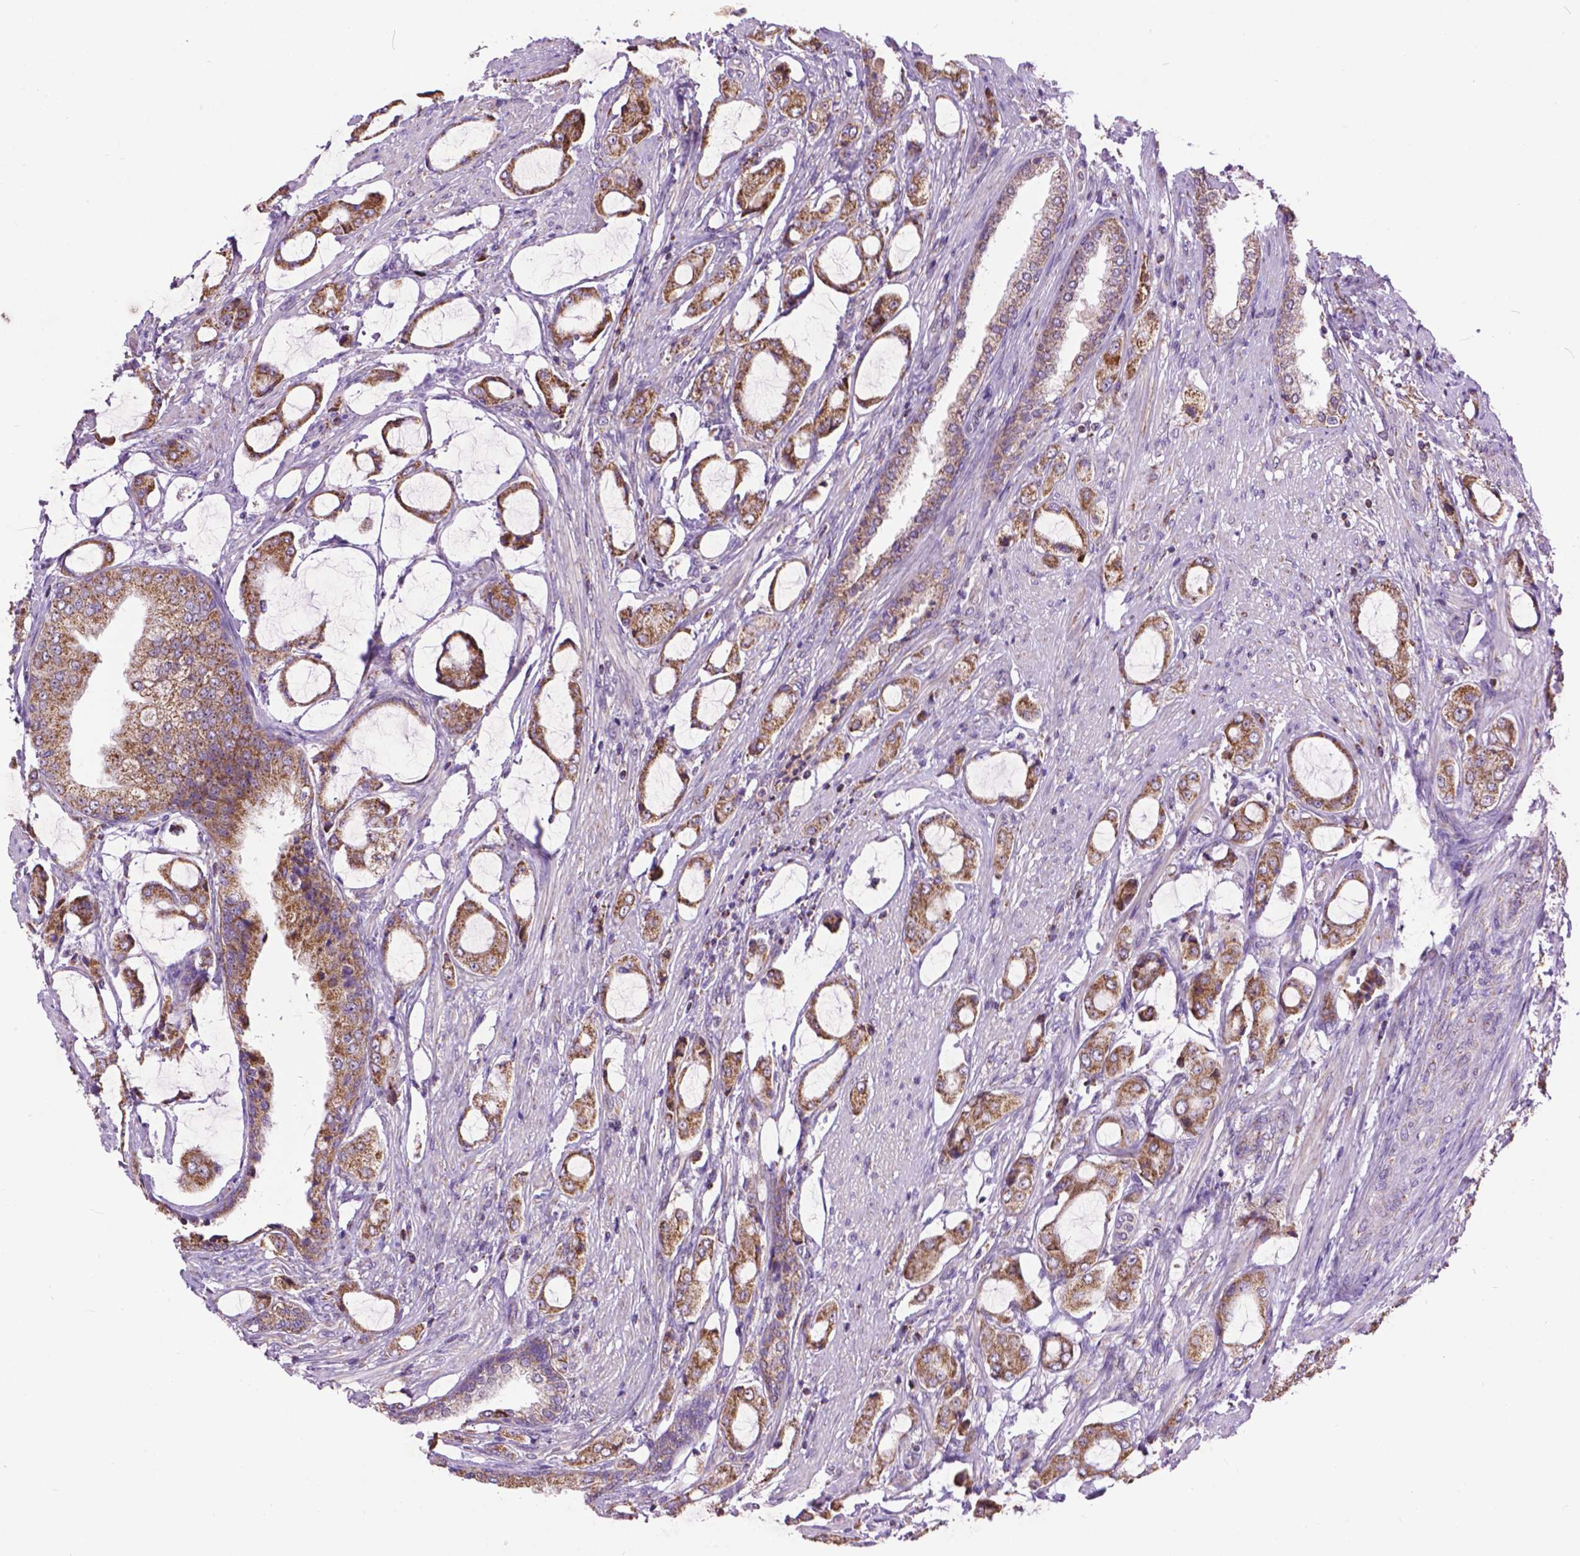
{"staining": {"intensity": "moderate", "quantity": ">75%", "location": "cytoplasmic/membranous"}, "tissue": "prostate cancer", "cell_type": "Tumor cells", "image_type": "cancer", "snomed": [{"axis": "morphology", "description": "Adenocarcinoma, NOS"}, {"axis": "topography", "description": "Prostate"}], "caption": "A high-resolution image shows IHC staining of prostate adenocarcinoma, which shows moderate cytoplasmic/membranous positivity in about >75% of tumor cells.", "gene": "PYCR3", "patient": {"sex": "male", "age": 63}}